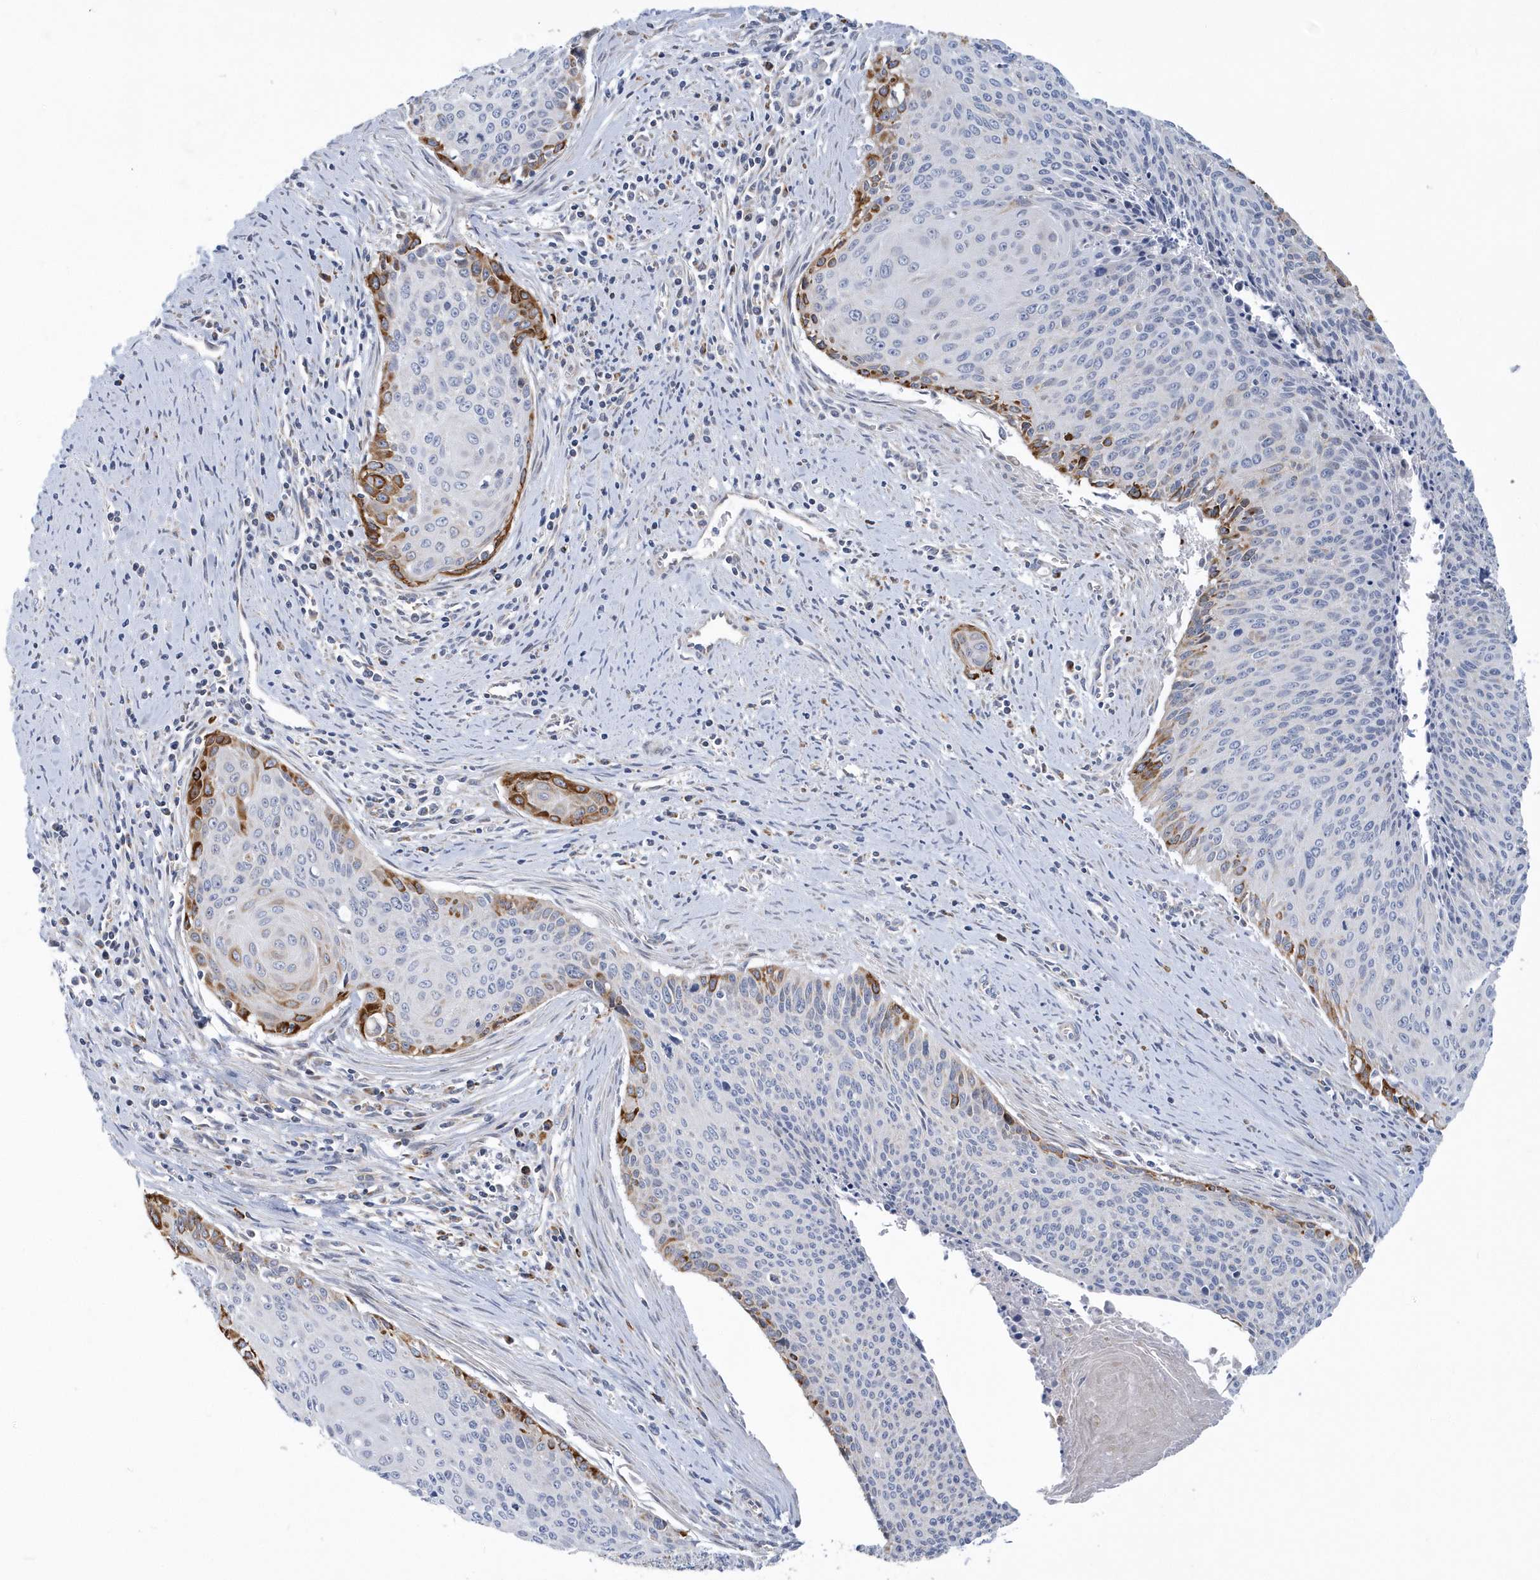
{"staining": {"intensity": "strong", "quantity": "<25%", "location": "cytoplasmic/membranous"}, "tissue": "cervical cancer", "cell_type": "Tumor cells", "image_type": "cancer", "snomed": [{"axis": "morphology", "description": "Squamous cell carcinoma, NOS"}, {"axis": "topography", "description": "Cervix"}], "caption": "Protein expression analysis of human cervical cancer (squamous cell carcinoma) reveals strong cytoplasmic/membranous expression in approximately <25% of tumor cells. (Stains: DAB (3,3'-diaminobenzidine) in brown, nuclei in blue, Microscopy: brightfield microscopy at high magnification).", "gene": "VWA5B2", "patient": {"sex": "female", "age": 55}}